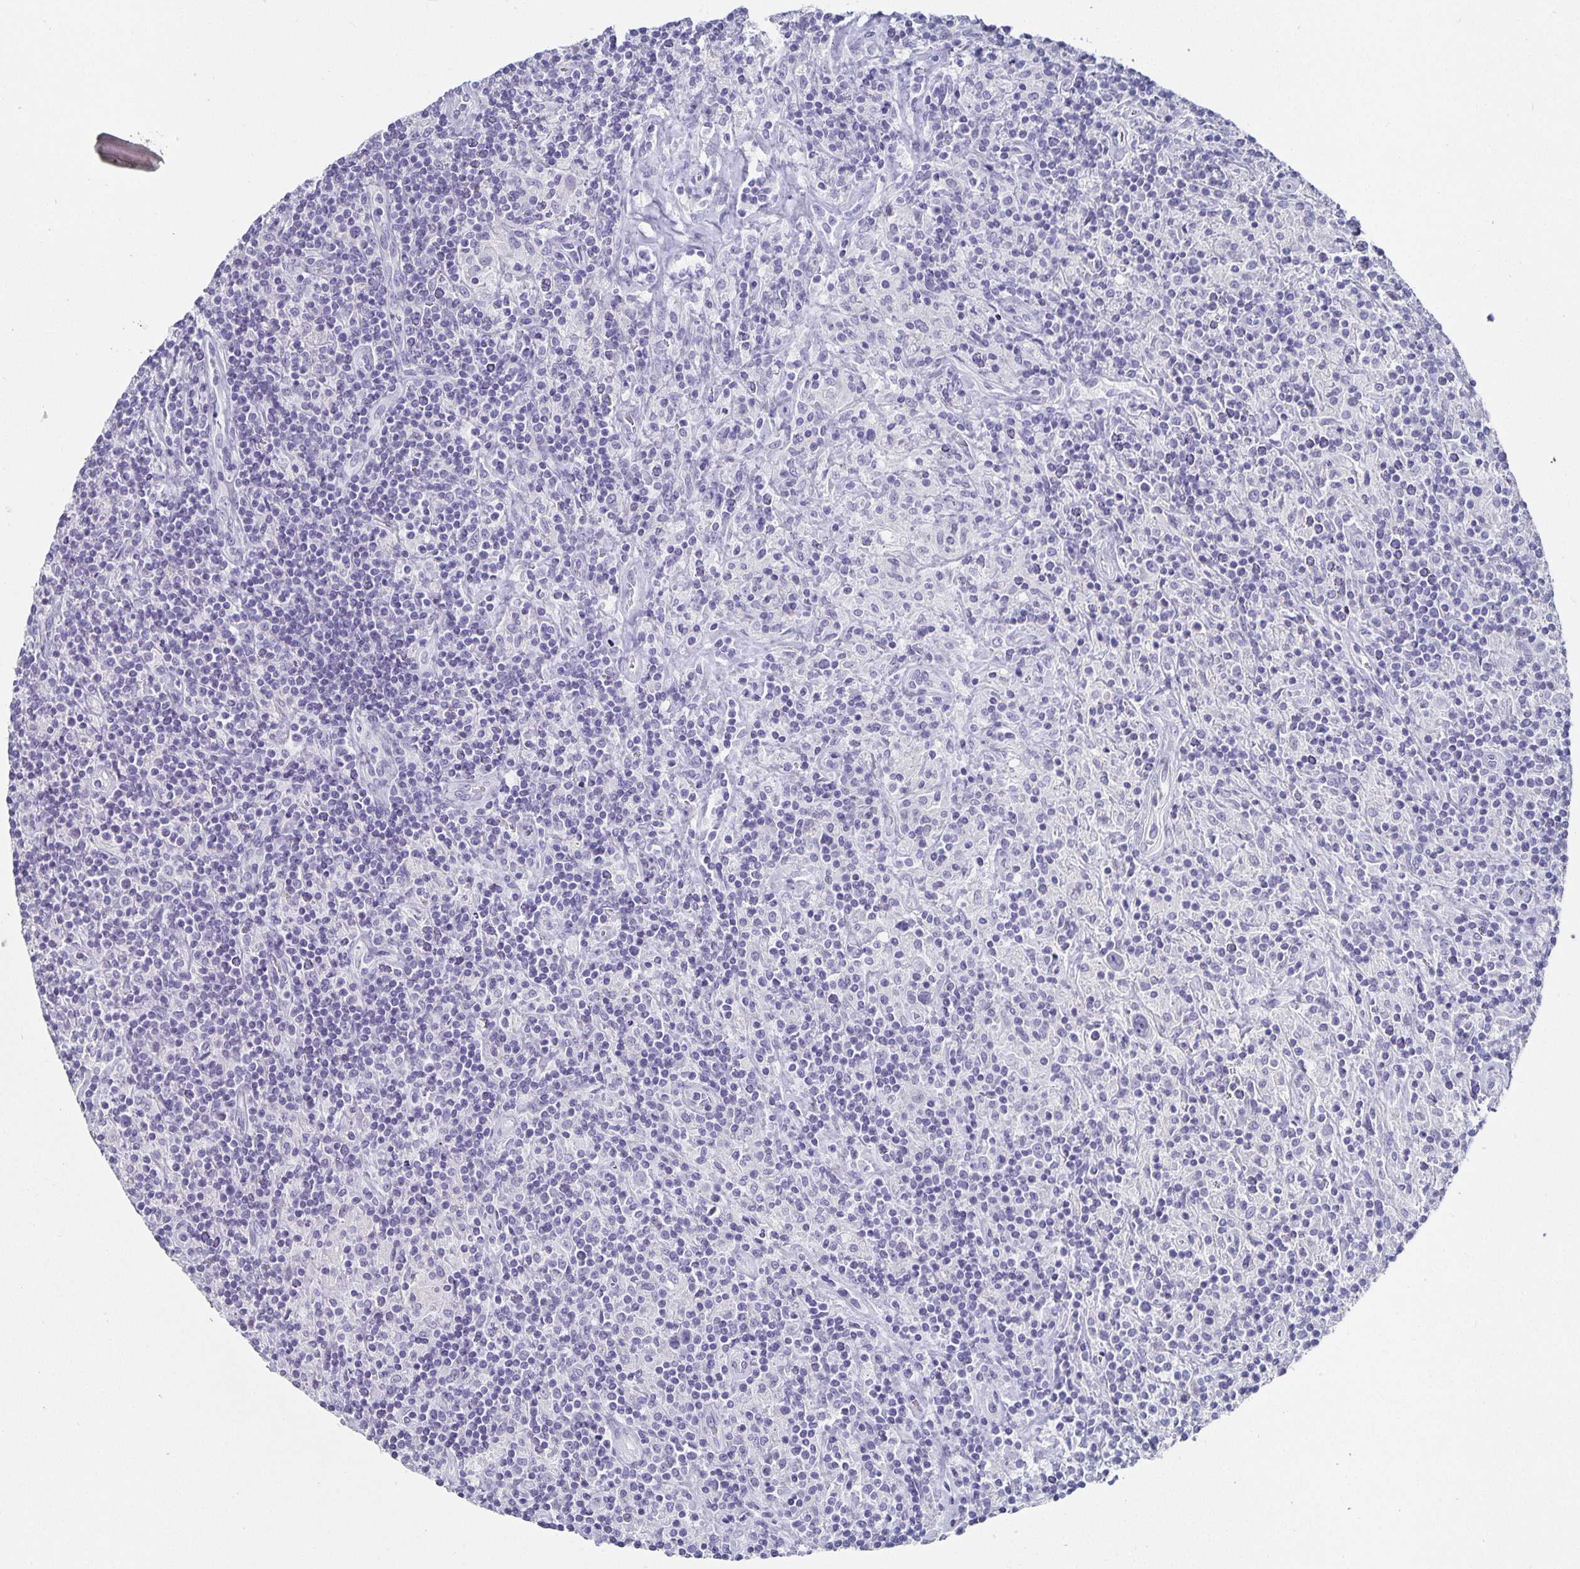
{"staining": {"intensity": "negative", "quantity": "none", "location": "none"}, "tissue": "lymphoma", "cell_type": "Tumor cells", "image_type": "cancer", "snomed": [{"axis": "morphology", "description": "Hodgkin's disease, NOS"}, {"axis": "topography", "description": "Lymph node"}], "caption": "The immunohistochemistry micrograph has no significant staining in tumor cells of lymphoma tissue.", "gene": "CHGA", "patient": {"sex": "male", "age": 70}}